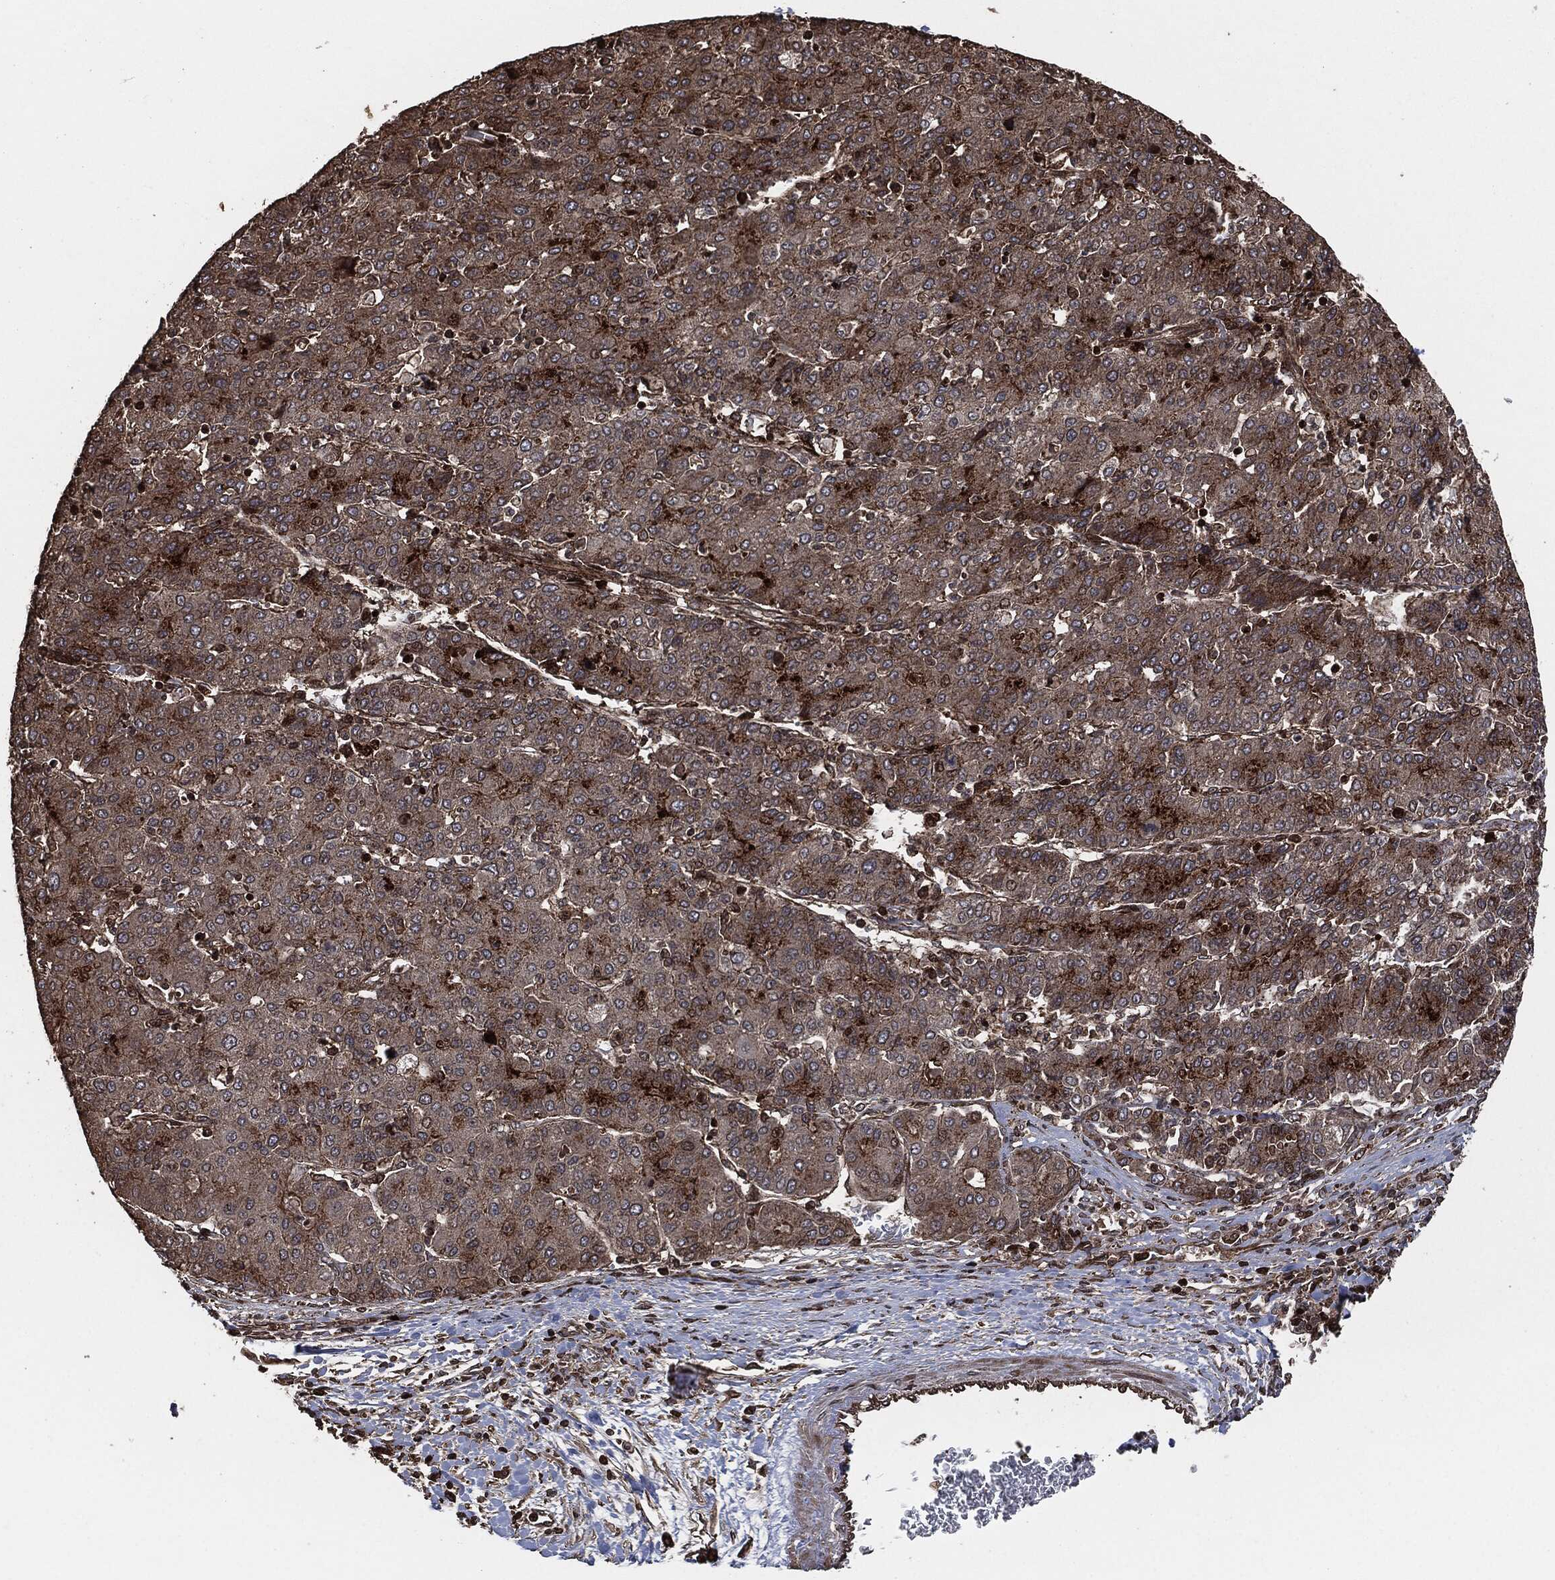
{"staining": {"intensity": "moderate", "quantity": "<25%", "location": "cytoplasmic/membranous"}, "tissue": "liver cancer", "cell_type": "Tumor cells", "image_type": "cancer", "snomed": [{"axis": "morphology", "description": "Carcinoma, Hepatocellular, NOS"}, {"axis": "topography", "description": "Liver"}], "caption": "Moderate cytoplasmic/membranous expression for a protein is identified in about <25% of tumor cells of hepatocellular carcinoma (liver) using immunohistochemistry.", "gene": "IFIT1", "patient": {"sex": "male", "age": 65}}